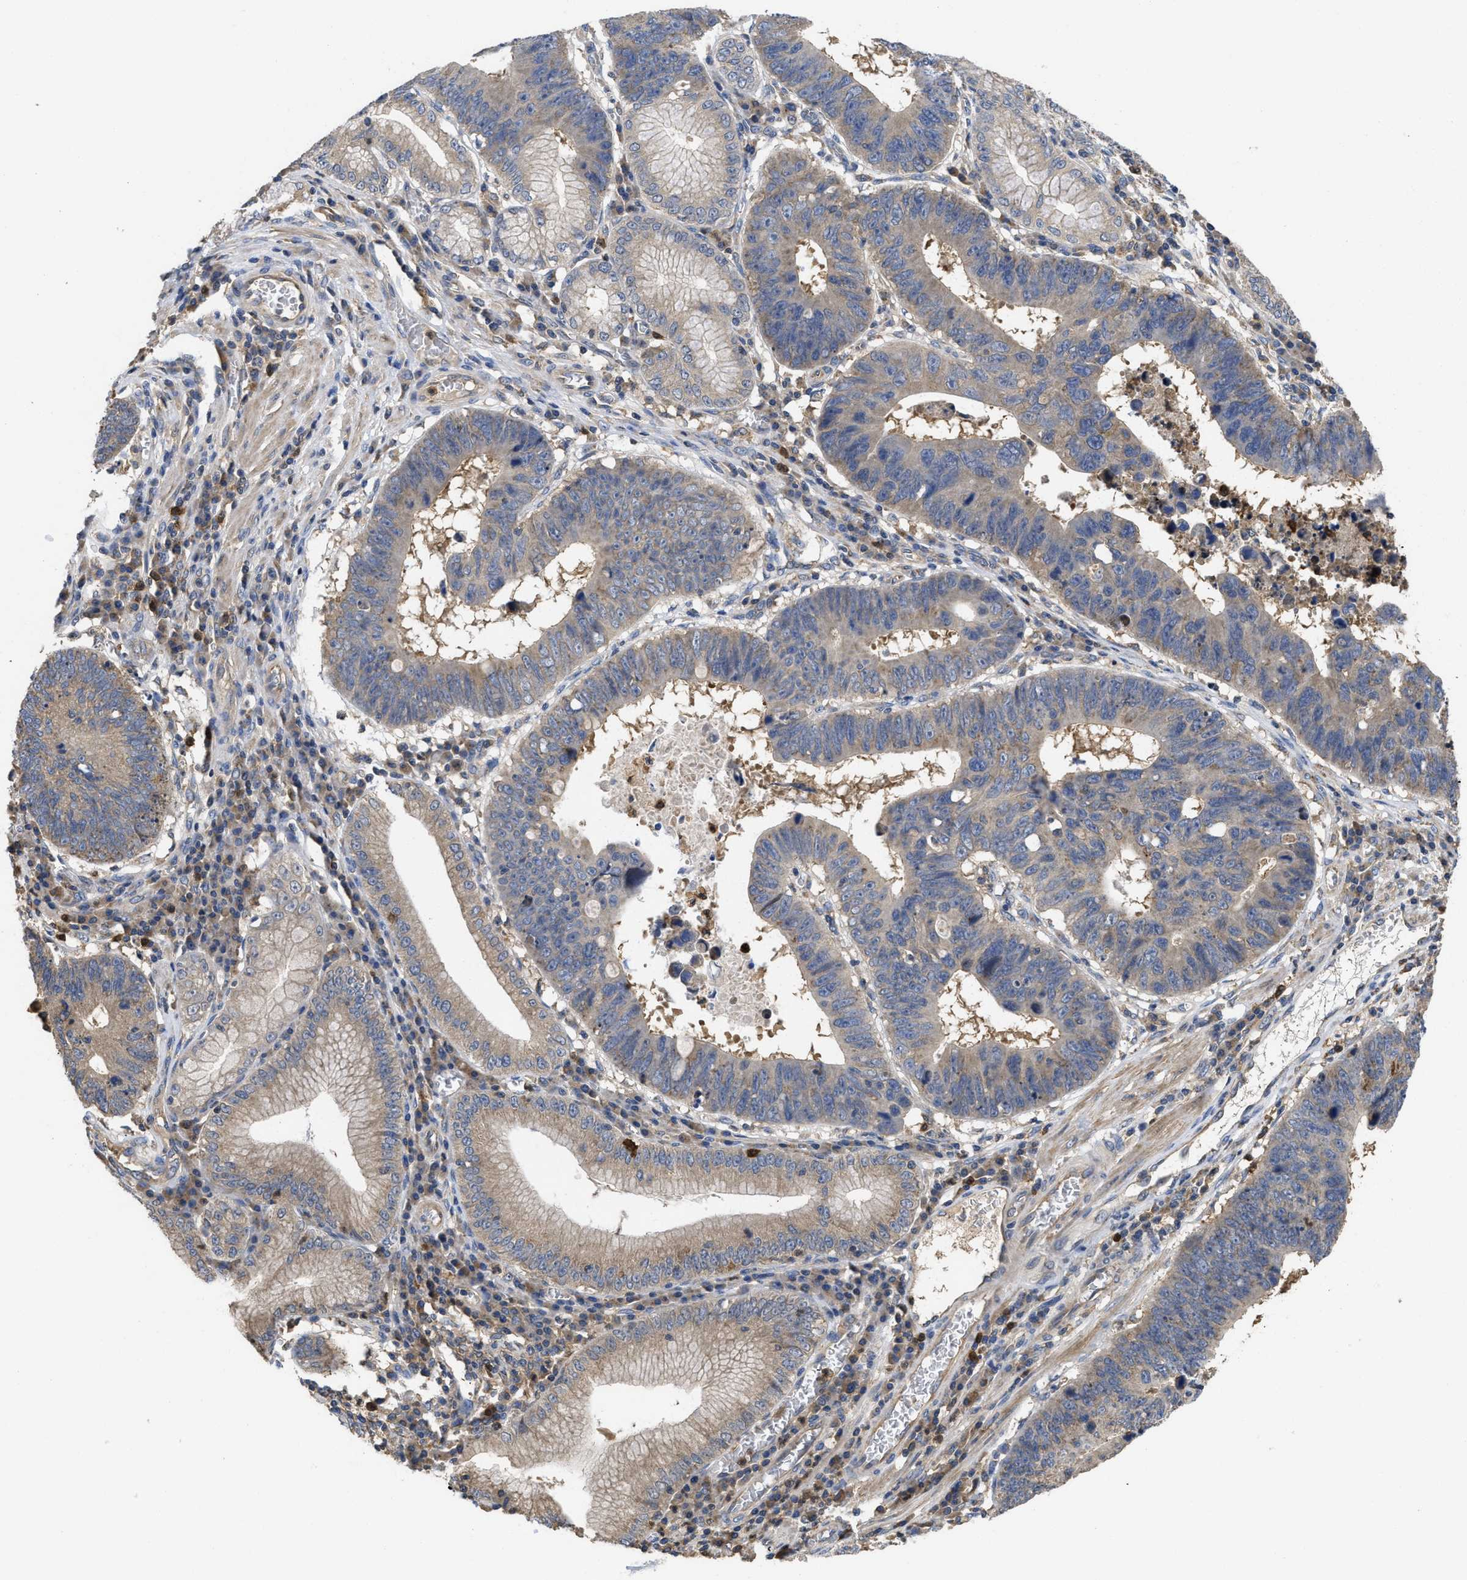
{"staining": {"intensity": "weak", "quantity": "25%-75%", "location": "cytoplasmic/membranous"}, "tissue": "stomach cancer", "cell_type": "Tumor cells", "image_type": "cancer", "snomed": [{"axis": "morphology", "description": "Adenocarcinoma, NOS"}, {"axis": "topography", "description": "Stomach"}], "caption": "Stomach cancer (adenocarcinoma) tissue reveals weak cytoplasmic/membranous expression in about 25%-75% of tumor cells, visualized by immunohistochemistry. The protein of interest is shown in brown color, while the nuclei are stained blue.", "gene": "RNF216", "patient": {"sex": "male", "age": 59}}